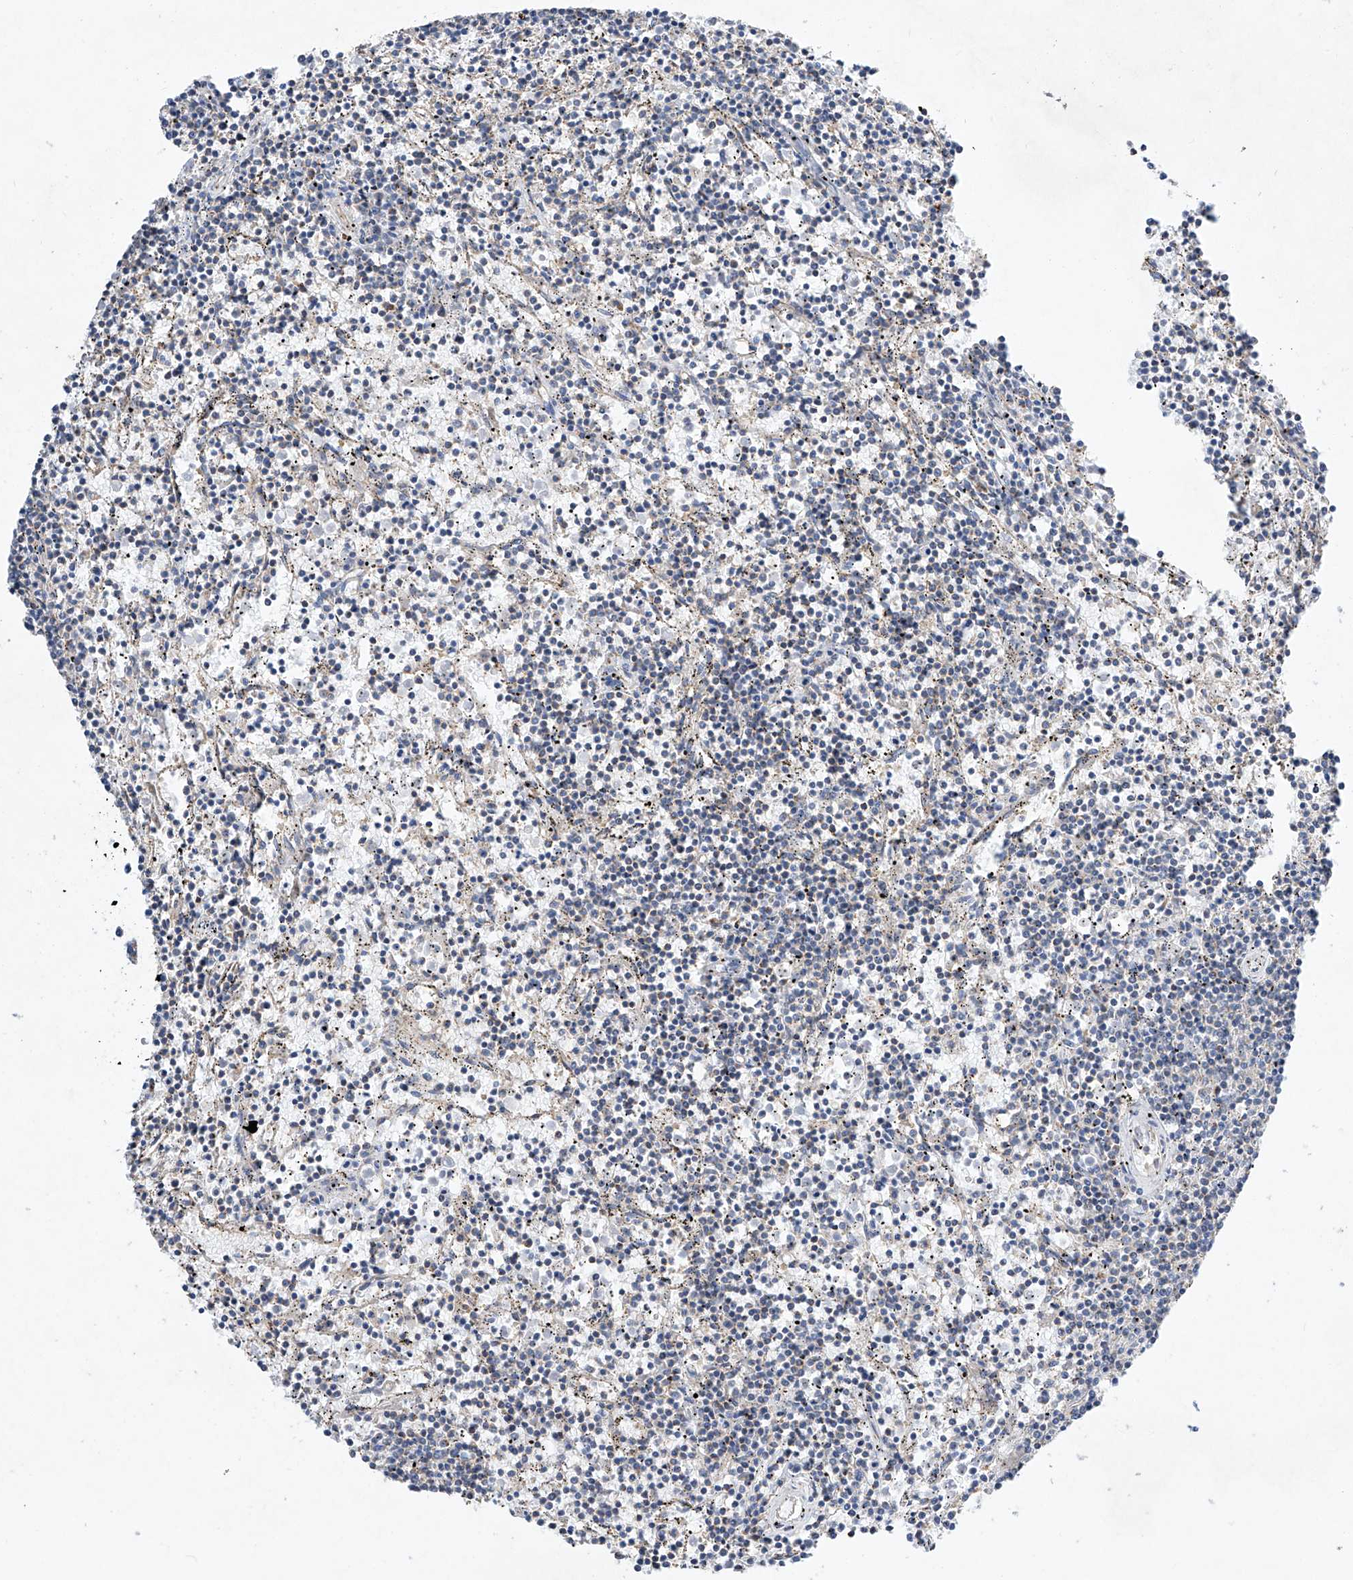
{"staining": {"intensity": "negative", "quantity": "none", "location": "none"}, "tissue": "lymphoma", "cell_type": "Tumor cells", "image_type": "cancer", "snomed": [{"axis": "morphology", "description": "Malignant lymphoma, non-Hodgkin's type, Low grade"}, {"axis": "topography", "description": "Spleen"}], "caption": "This is an IHC image of human low-grade malignant lymphoma, non-Hodgkin's type. There is no staining in tumor cells.", "gene": "AMD1", "patient": {"sex": "female", "age": 50}}